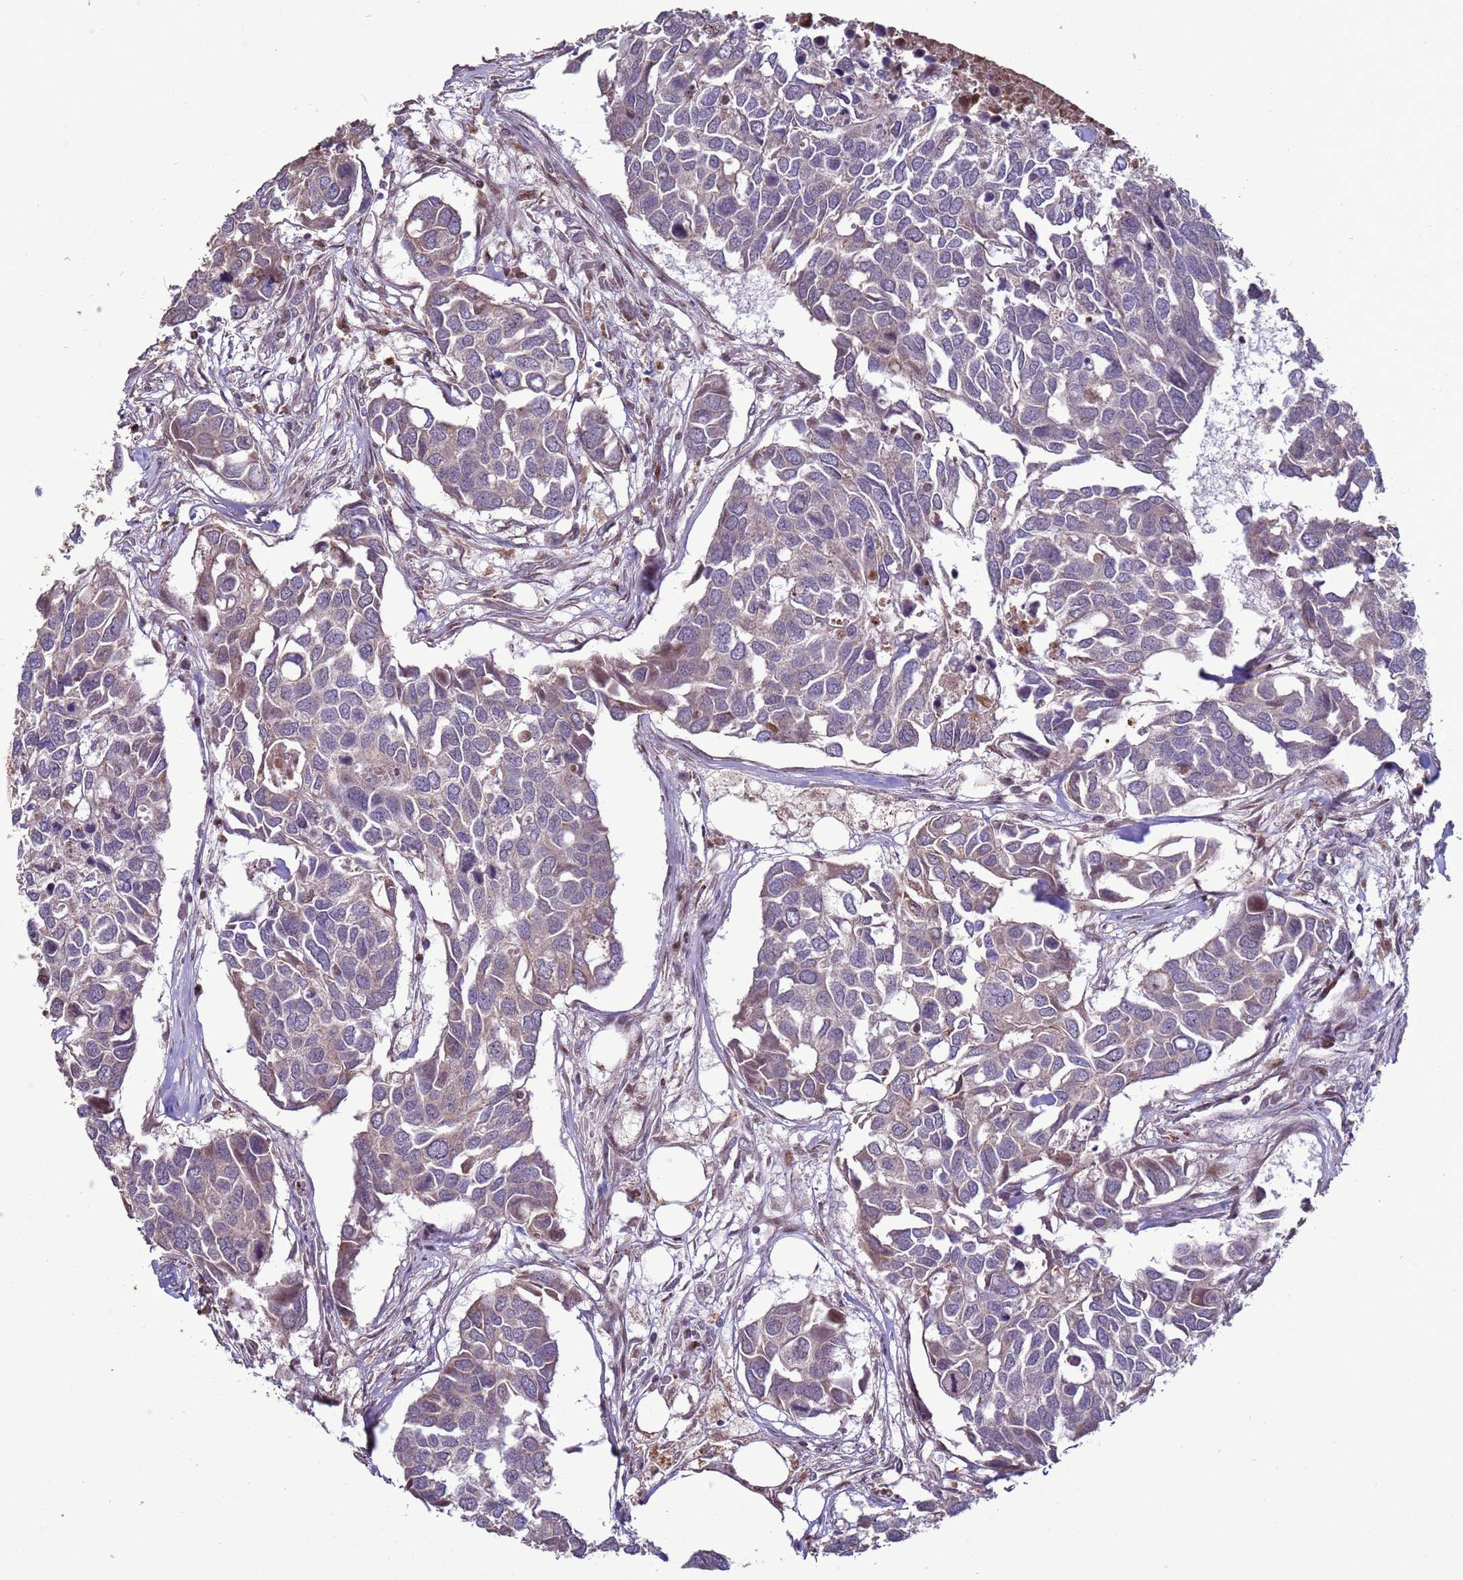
{"staining": {"intensity": "weak", "quantity": "<25%", "location": "cytoplasmic/membranous,nuclear"}, "tissue": "breast cancer", "cell_type": "Tumor cells", "image_type": "cancer", "snomed": [{"axis": "morphology", "description": "Duct carcinoma"}, {"axis": "topography", "description": "Breast"}], "caption": "Tumor cells are negative for protein expression in human breast cancer (intraductal carcinoma). (DAB IHC, high magnification).", "gene": "HGH1", "patient": {"sex": "female", "age": 83}}